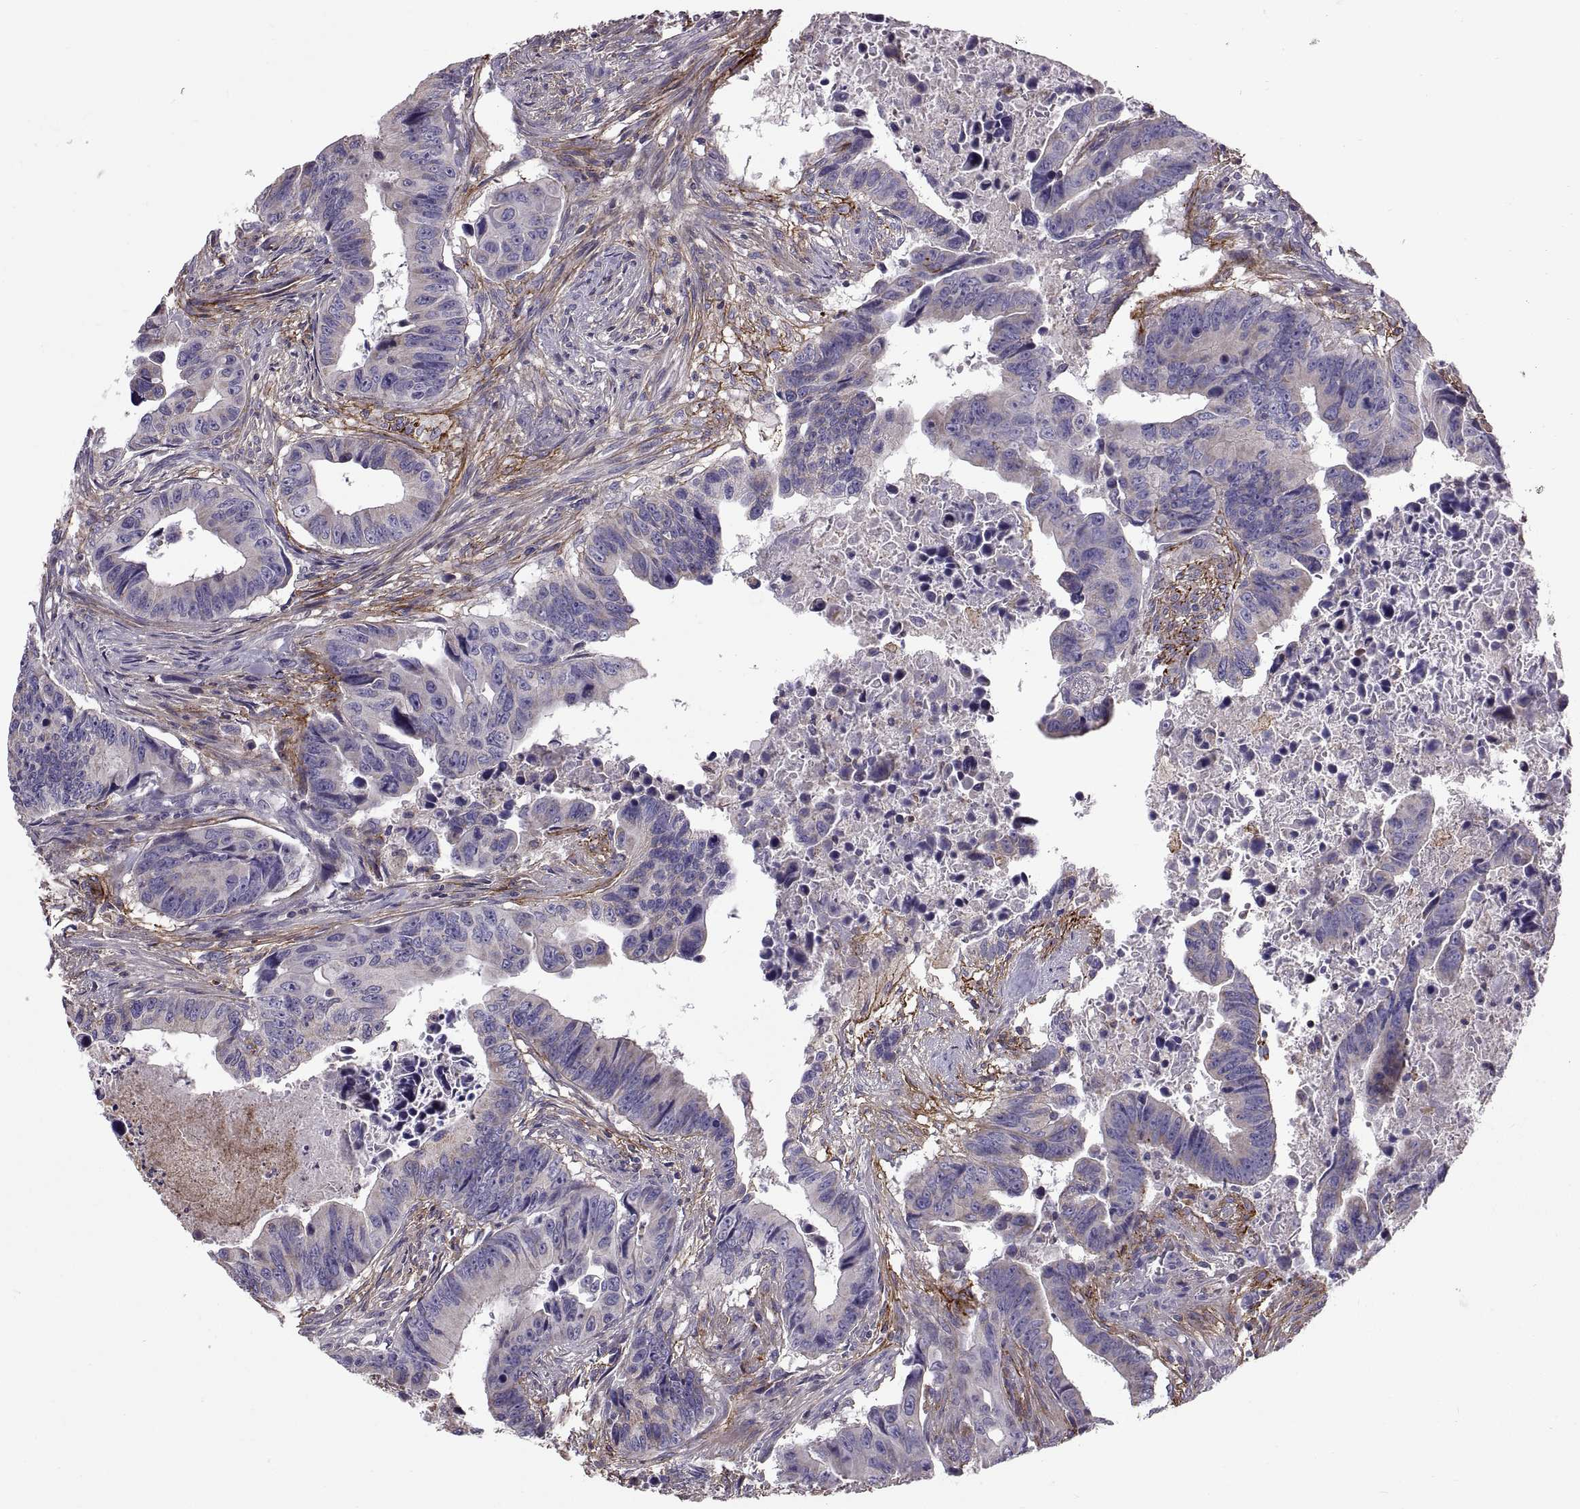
{"staining": {"intensity": "weak", "quantity": "<25%", "location": "cytoplasmic/membranous"}, "tissue": "colorectal cancer", "cell_type": "Tumor cells", "image_type": "cancer", "snomed": [{"axis": "morphology", "description": "Adenocarcinoma, NOS"}, {"axis": "topography", "description": "Colon"}], "caption": "There is no significant staining in tumor cells of colorectal cancer (adenocarcinoma).", "gene": "EMILIN2", "patient": {"sex": "female", "age": 87}}